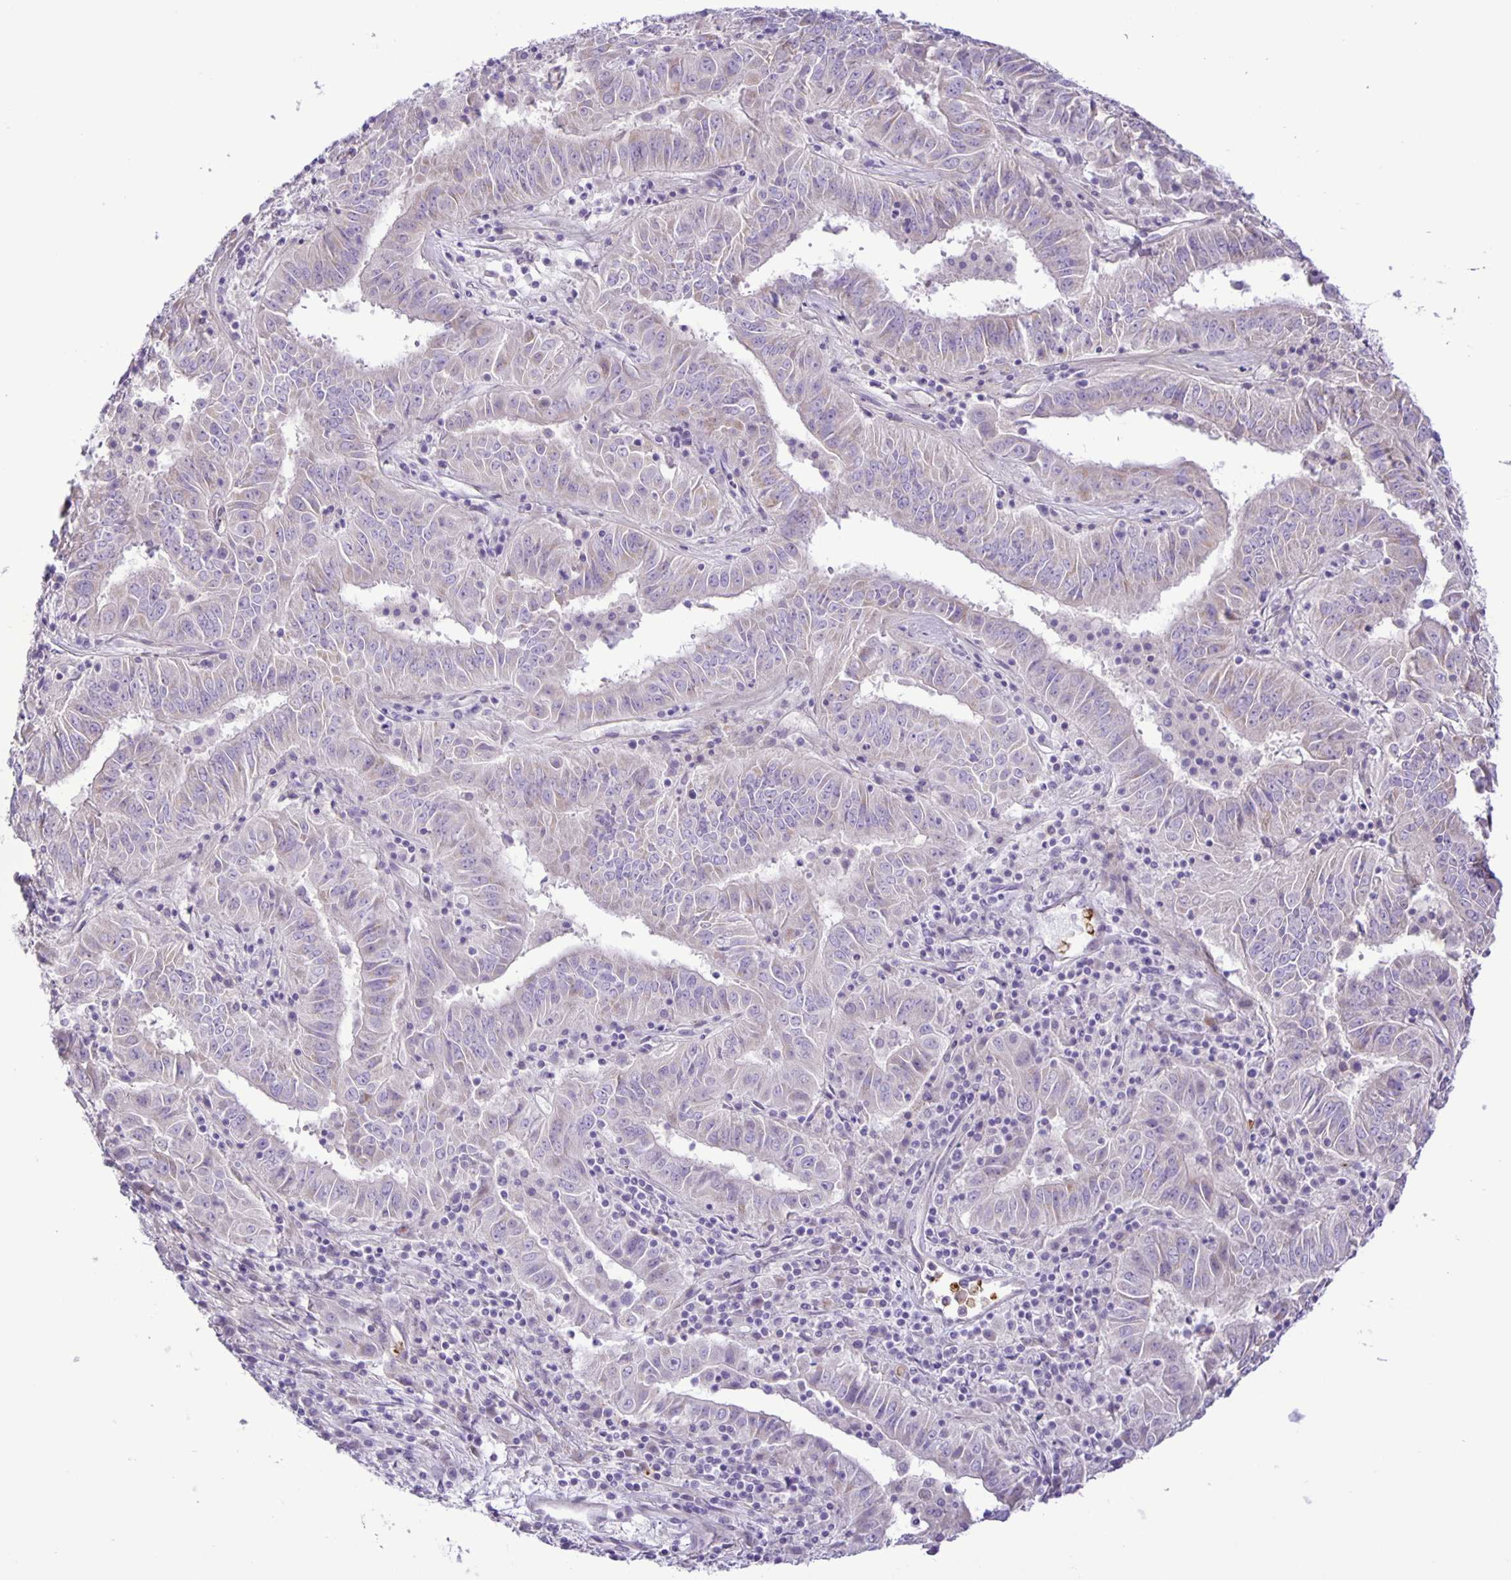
{"staining": {"intensity": "negative", "quantity": "none", "location": "none"}, "tissue": "pancreatic cancer", "cell_type": "Tumor cells", "image_type": "cancer", "snomed": [{"axis": "morphology", "description": "Adenocarcinoma, NOS"}, {"axis": "topography", "description": "Pancreas"}], "caption": "Tumor cells are negative for protein expression in human pancreatic cancer. Nuclei are stained in blue.", "gene": "ADCK1", "patient": {"sex": "male", "age": 63}}